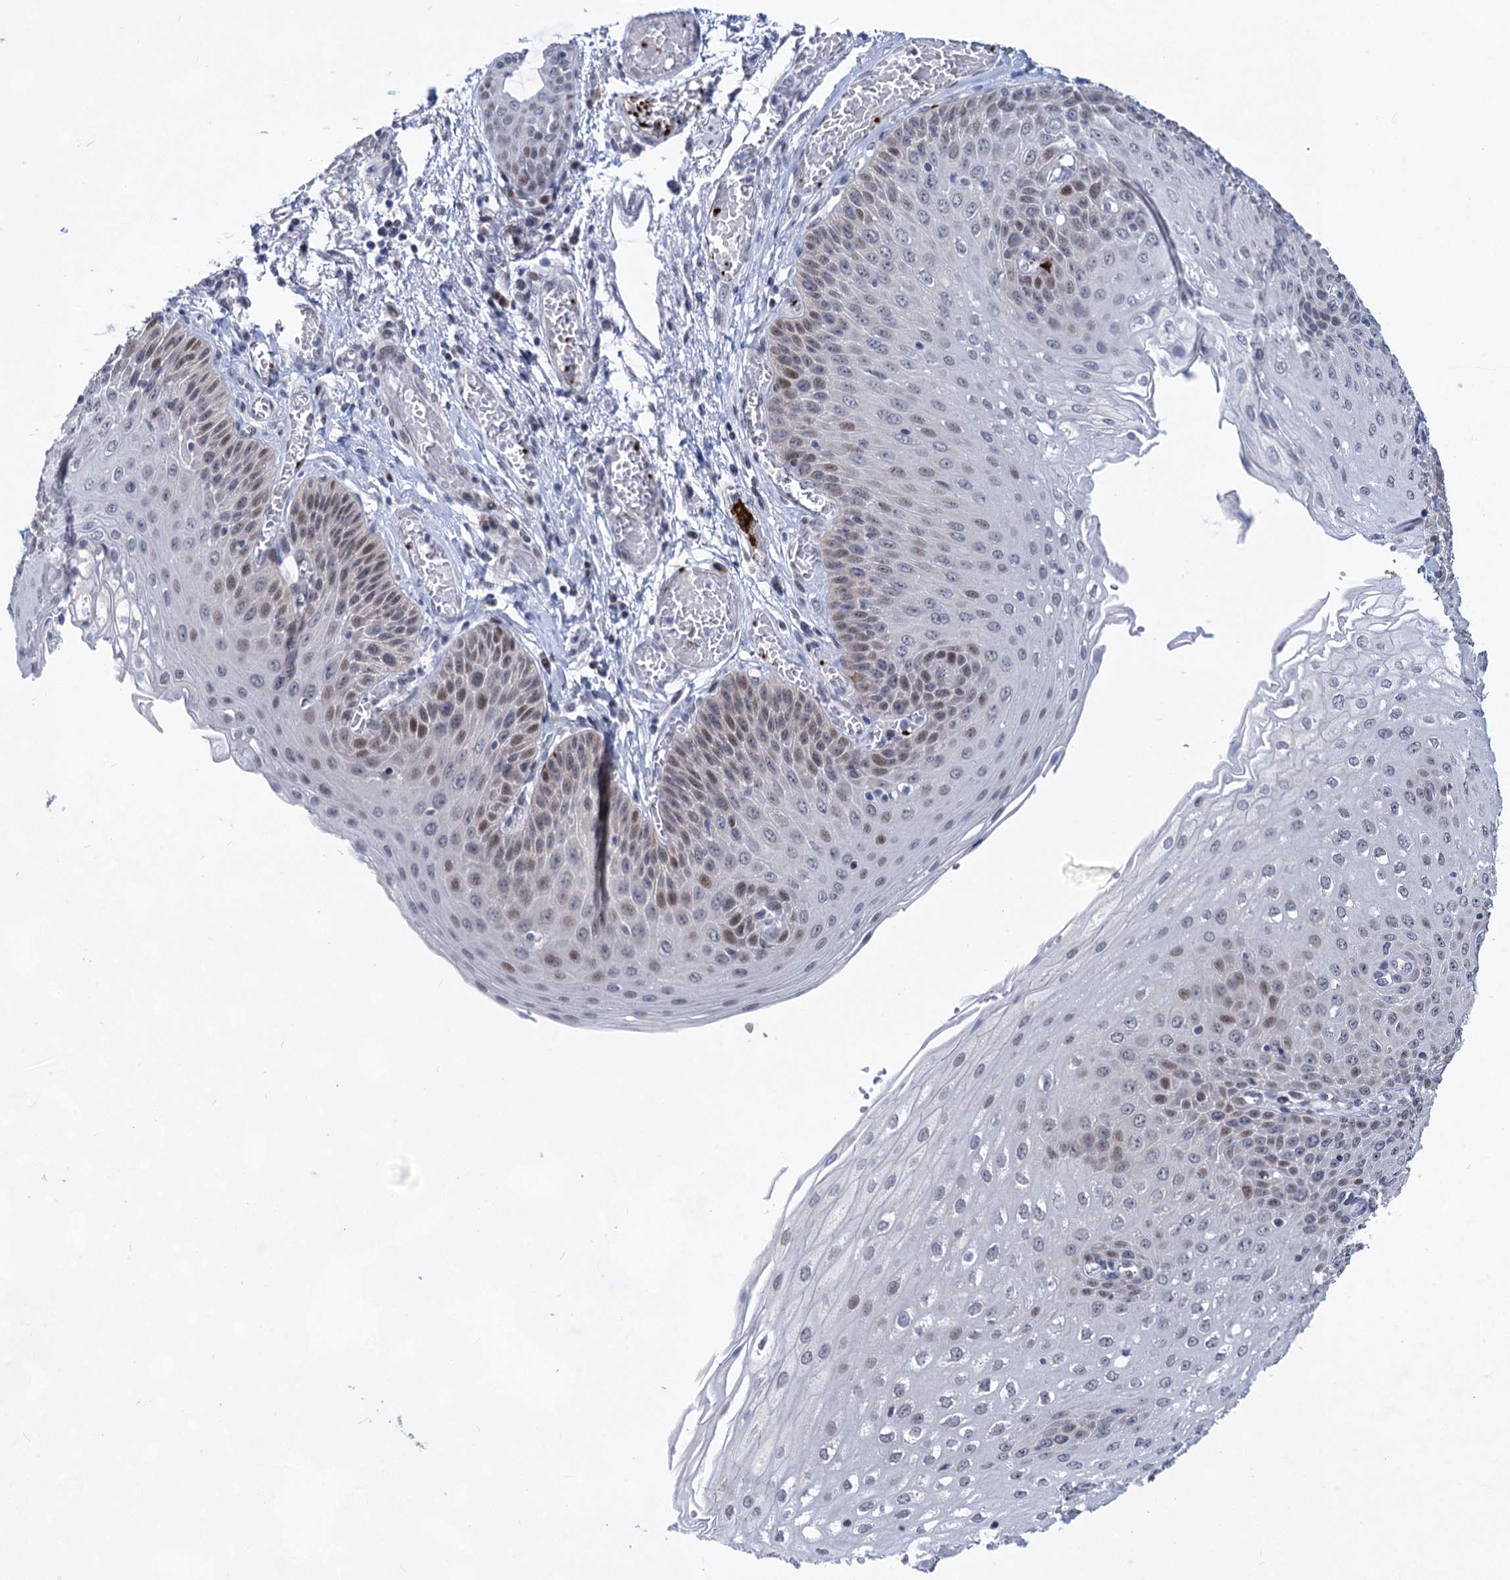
{"staining": {"intensity": "moderate", "quantity": "<25%", "location": "nuclear"}, "tissue": "esophagus", "cell_type": "Squamous epithelial cells", "image_type": "normal", "snomed": [{"axis": "morphology", "description": "Normal tissue, NOS"}, {"axis": "topography", "description": "Esophagus"}], "caption": "Squamous epithelial cells exhibit low levels of moderate nuclear expression in approximately <25% of cells in normal human esophagus. The staining is performed using DAB (3,3'-diaminobenzidine) brown chromogen to label protein expression. The nuclei are counter-stained blue using hematoxylin.", "gene": "MON2", "patient": {"sex": "male", "age": 81}}